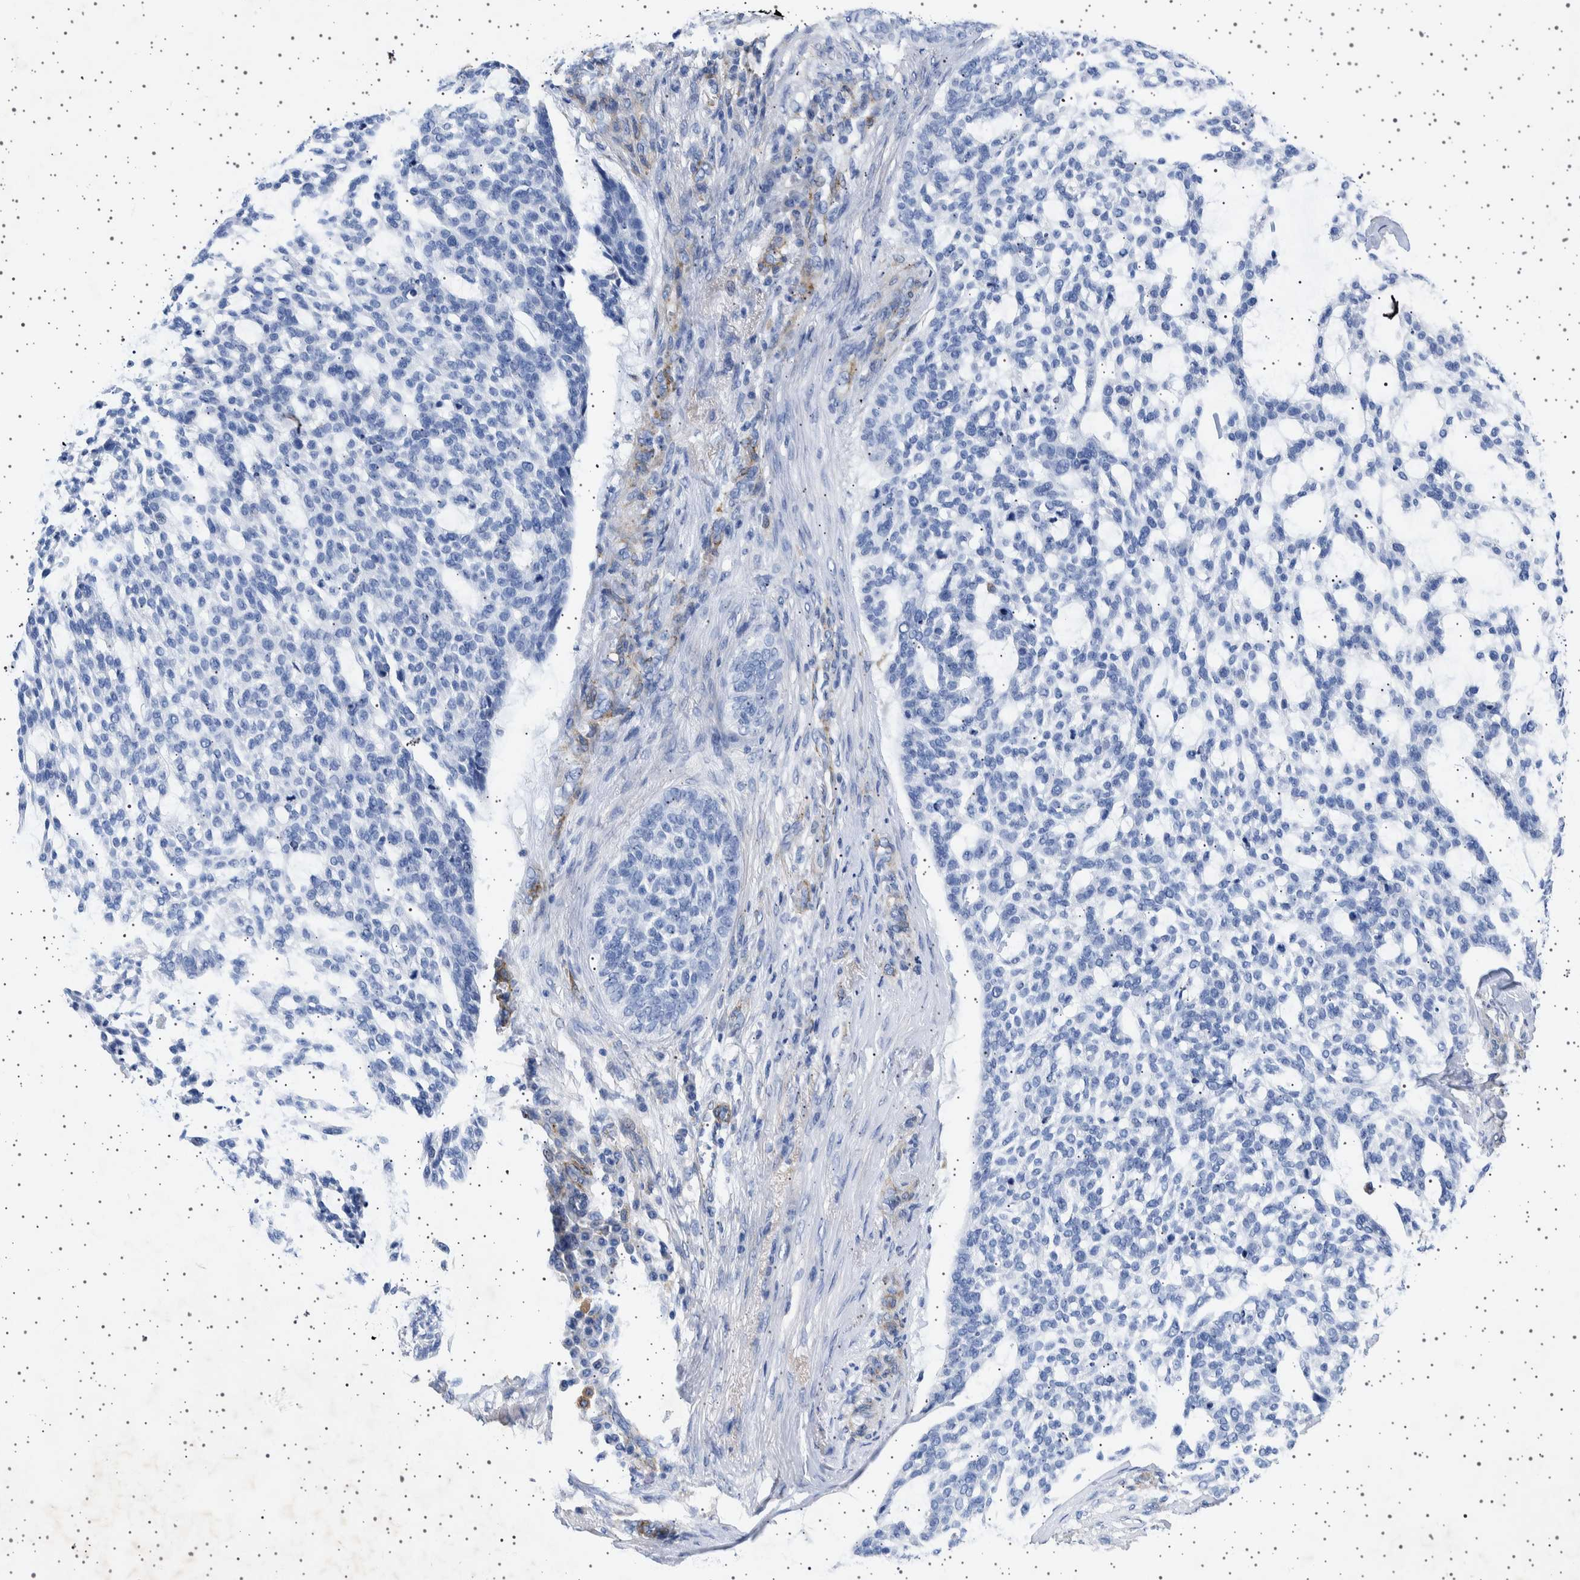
{"staining": {"intensity": "negative", "quantity": "none", "location": "none"}, "tissue": "skin cancer", "cell_type": "Tumor cells", "image_type": "cancer", "snomed": [{"axis": "morphology", "description": "Basal cell carcinoma"}, {"axis": "topography", "description": "Skin"}], "caption": "A high-resolution histopathology image shows immunohistochemistry (IHC) staining of skin cancer, which reveals no significant positivity in tumor cells.", "gene": "SEPTIN4", "patient": {"sex": "female", "age": 64}}